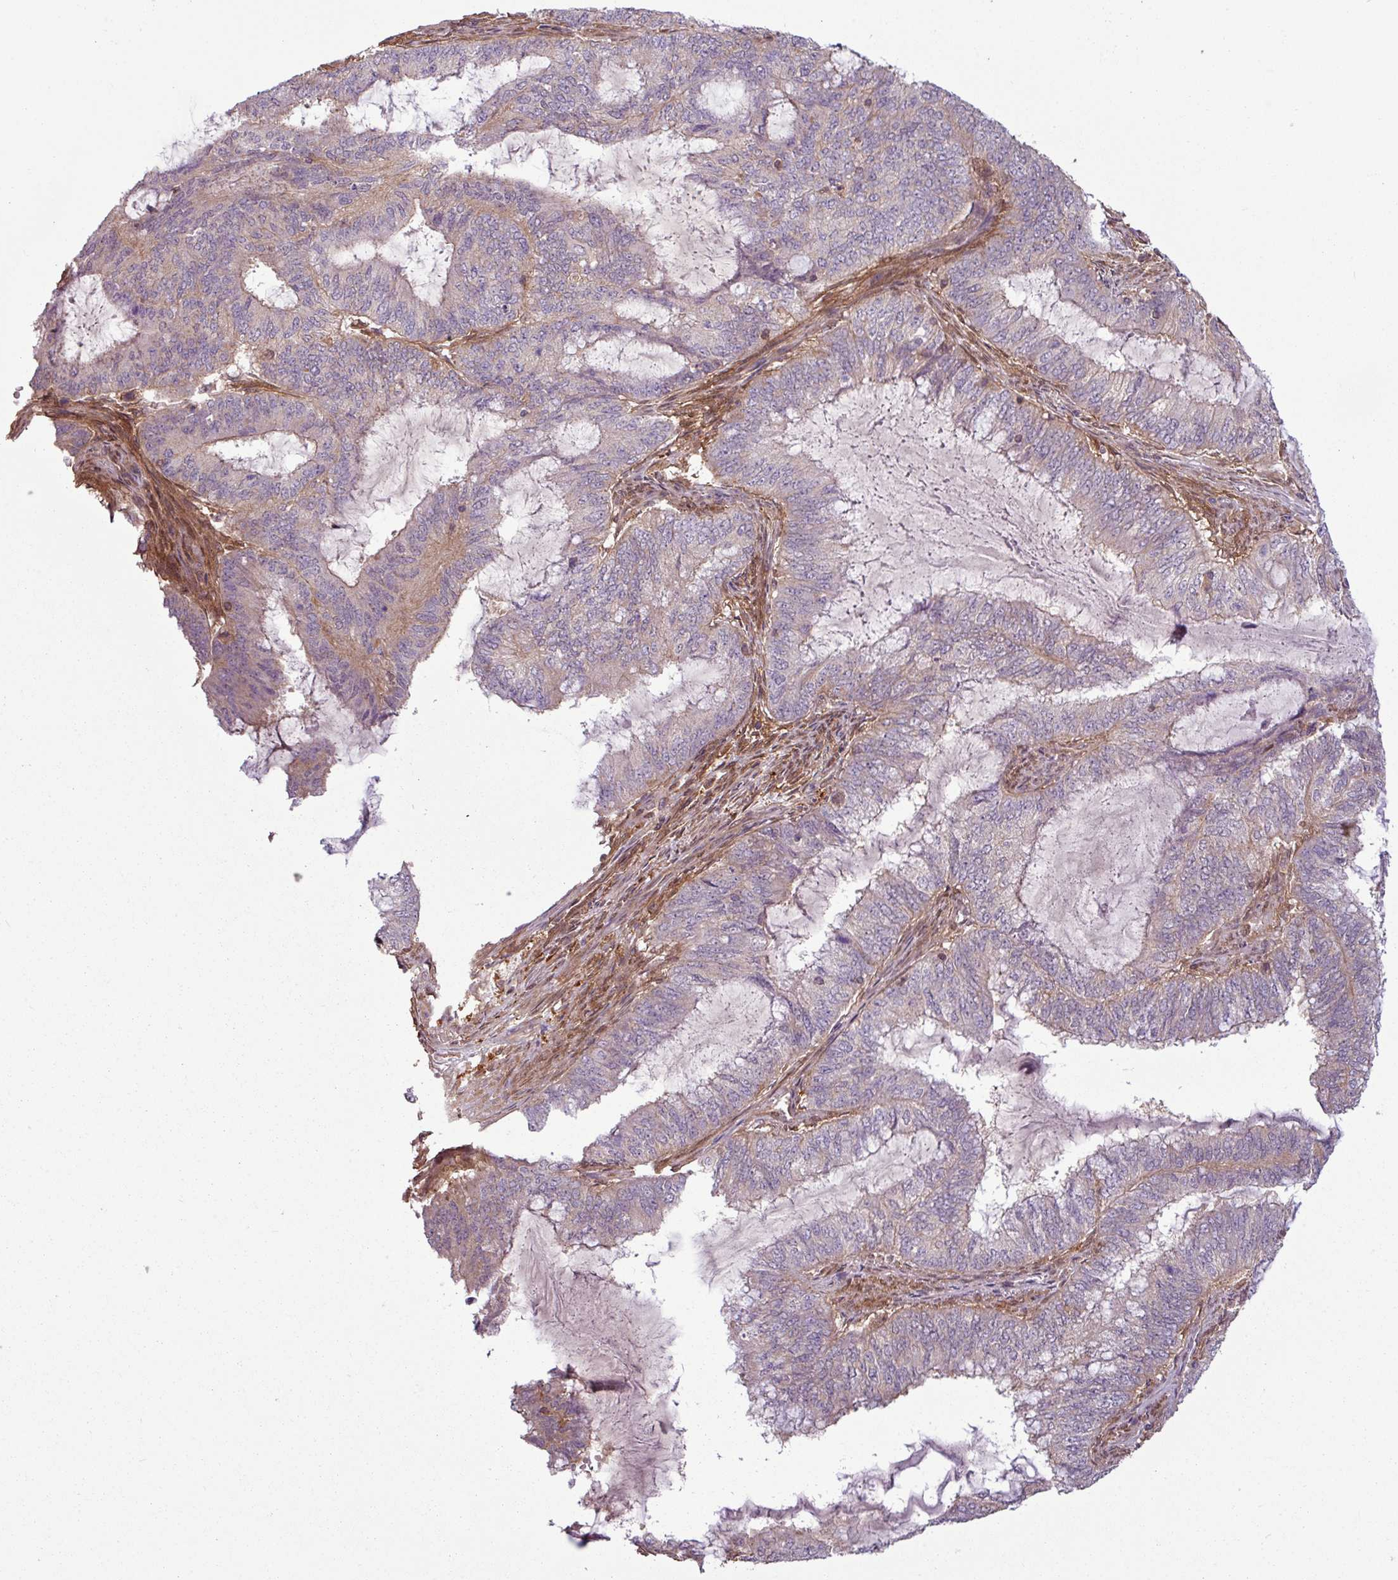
{"staining": {"intensity": "weak", "quantity": "25%-75%", "location": "cytoplasmic/membranous"}, "tissue": "endometrial cancer", "cell_type": "Tumor cells", "image_type": "cancer", "snomed": [{"axis": "morphology", "description": "Adenocarcinoma, NOS"}, {"axis": "topography", "description": "Endometrium"}], "caption": "Protein analysis of endometrial cancer (adenocarcinoma) tissue exhibits weak cytoplasmic/membranous expression in approximately 25%-75% of tumor cells.", "gene": "SH3BGRL", "patient": {"sex": "female", "age": 51}}